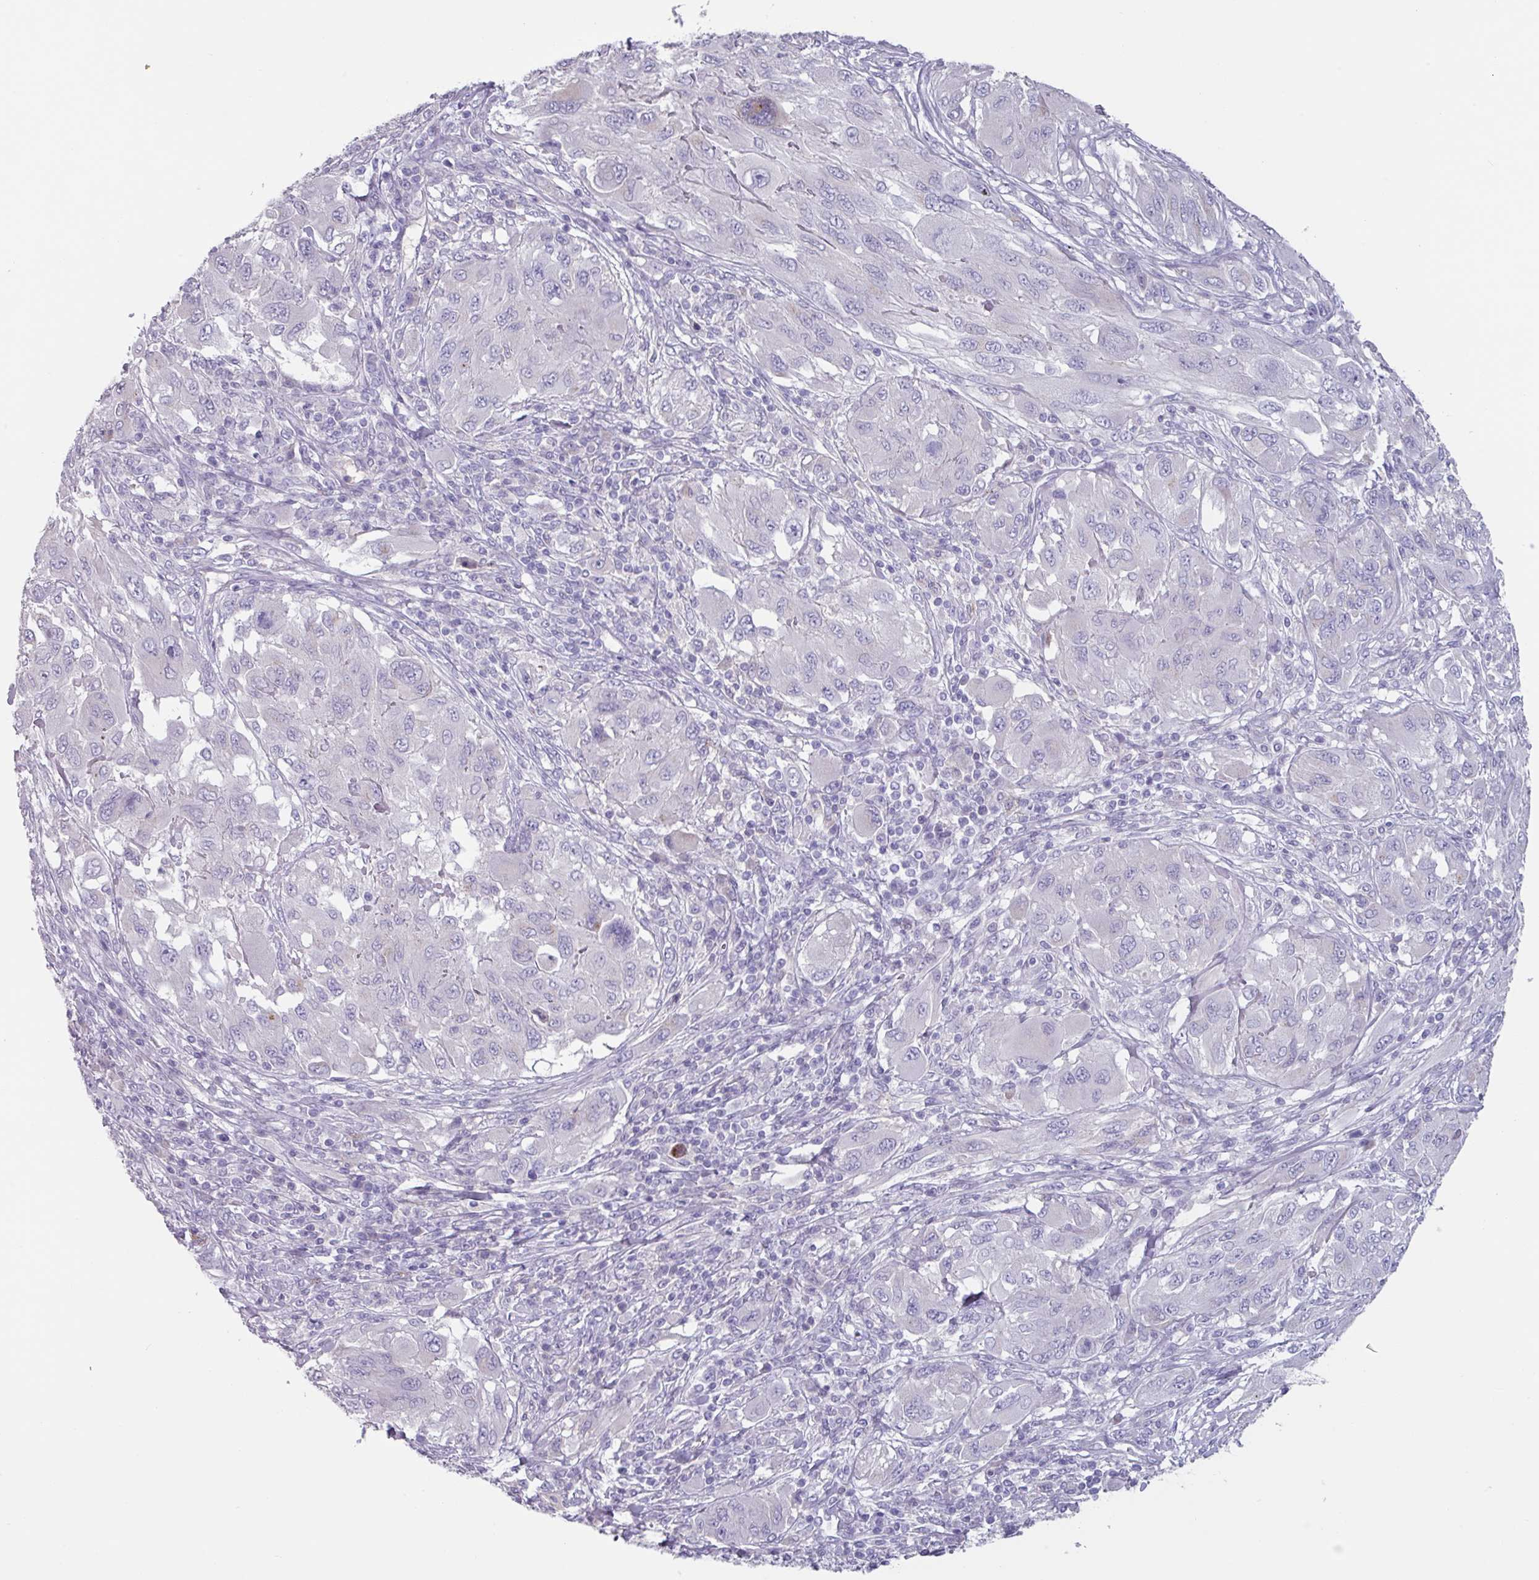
{"staining": {"intensity": "negative", "quantity": "none", "location": "none"}, "tissue": "melanoma", "cell_type": "Tumor cells", "image_type": "cancer", "snomed": [{"axis": "morphology", "description": "Malignant melanoma, NOS"}, {"axis": "topography", "description": "Skin"}], "caption": "Immunohistochemistry (IHC) of melanoma reveals no staining in tumor cells. (DAB immunohistochemistry, high magnification).", "gene": "OR2T10", "patient": {"sex": "female", "age": 91}}